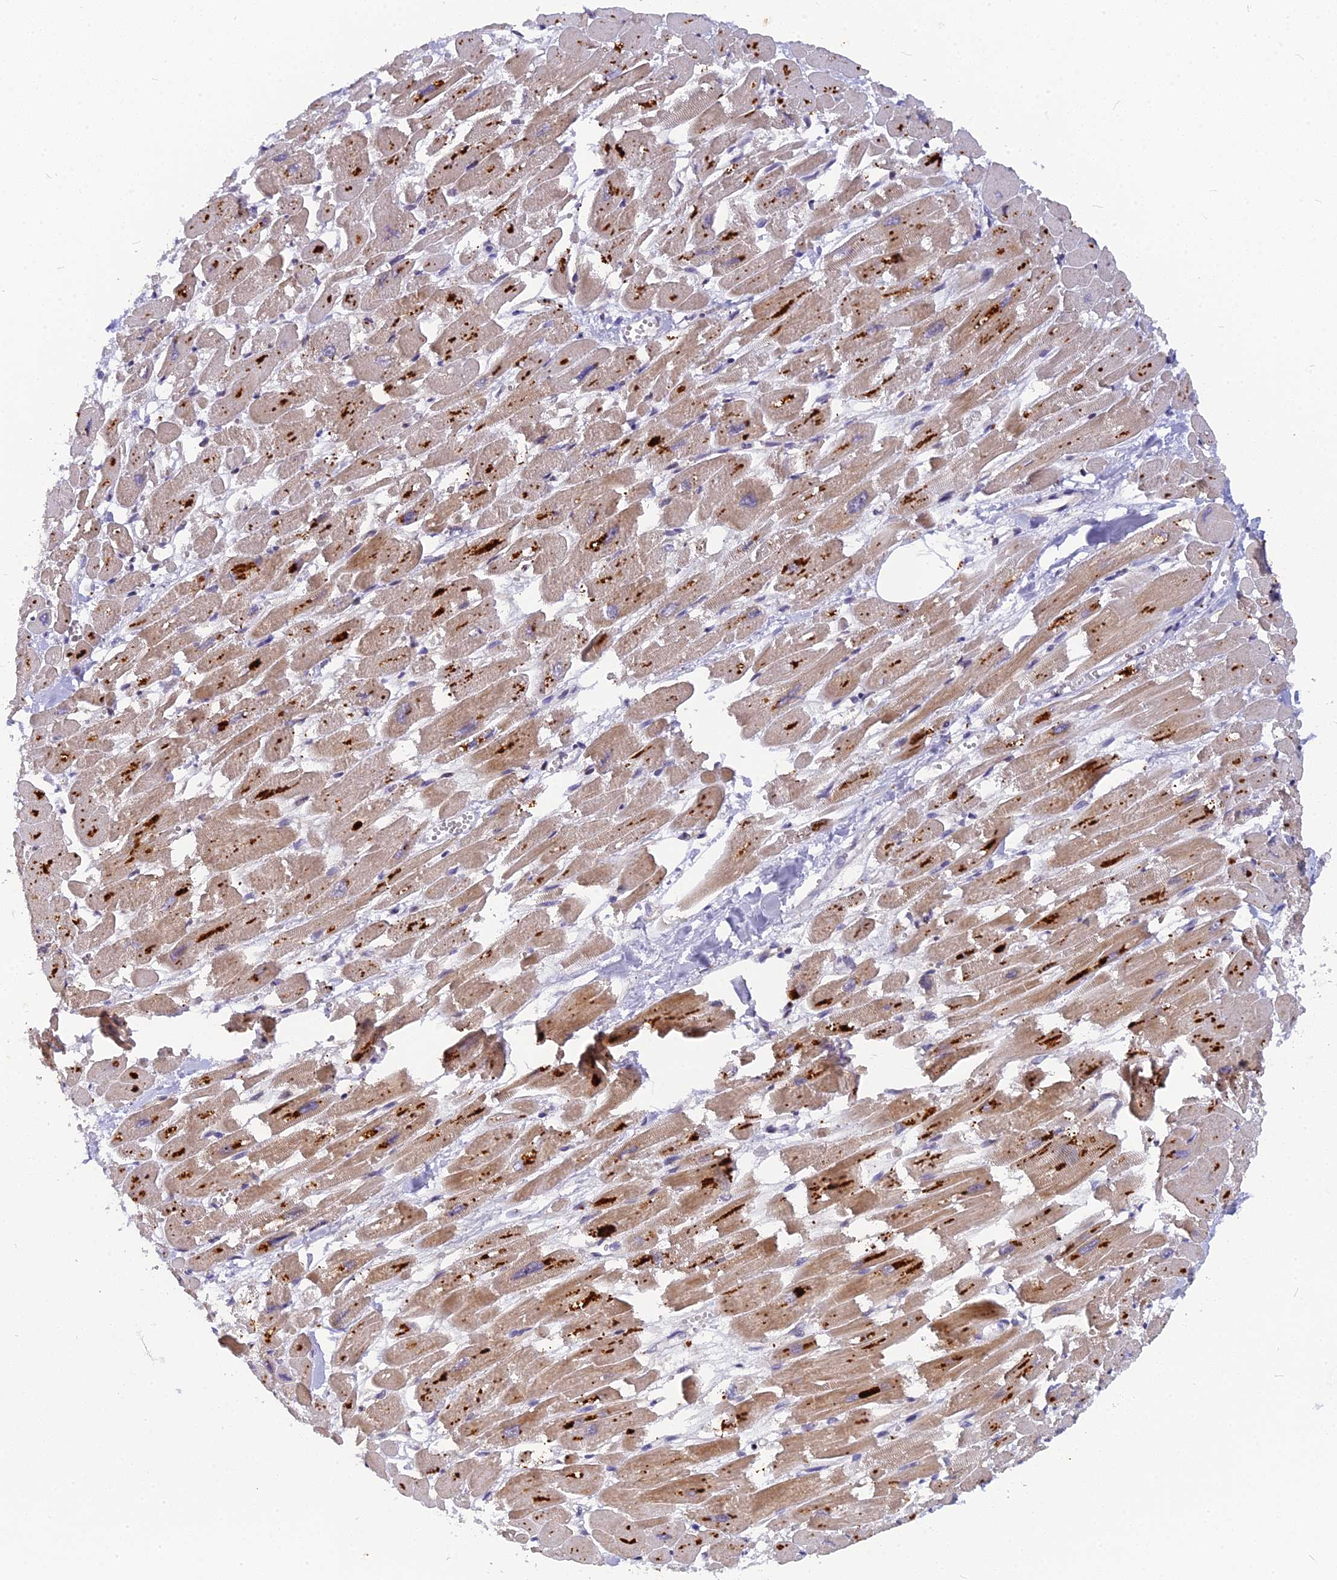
{"staining": {"intensity": "strong", "quantity": ">75%", "location": "cytoplasmic/membranous"}, "tissue": "heart muscle", "cell_type": "Cardiomyocytes", "image_type": "normal", "snomed": [{"axis": "morphology", "description": "Normal tissue, NOS"}, {"axis": "topography", "description": "Heart"}], "caption": "Immunohistochemistry (IHC) histopathology image of benign heart muscle: human heart muscle stained using immunohistochemistry (IHC) shows high levels of strong protein expression localized specifically in the cytoplasmic/membranous of cardiomyocytes, appearing as a cytoplasmic/membranous brown color.", "gene": "CMC1", "patient": {"sex": "male", "age": 54}}